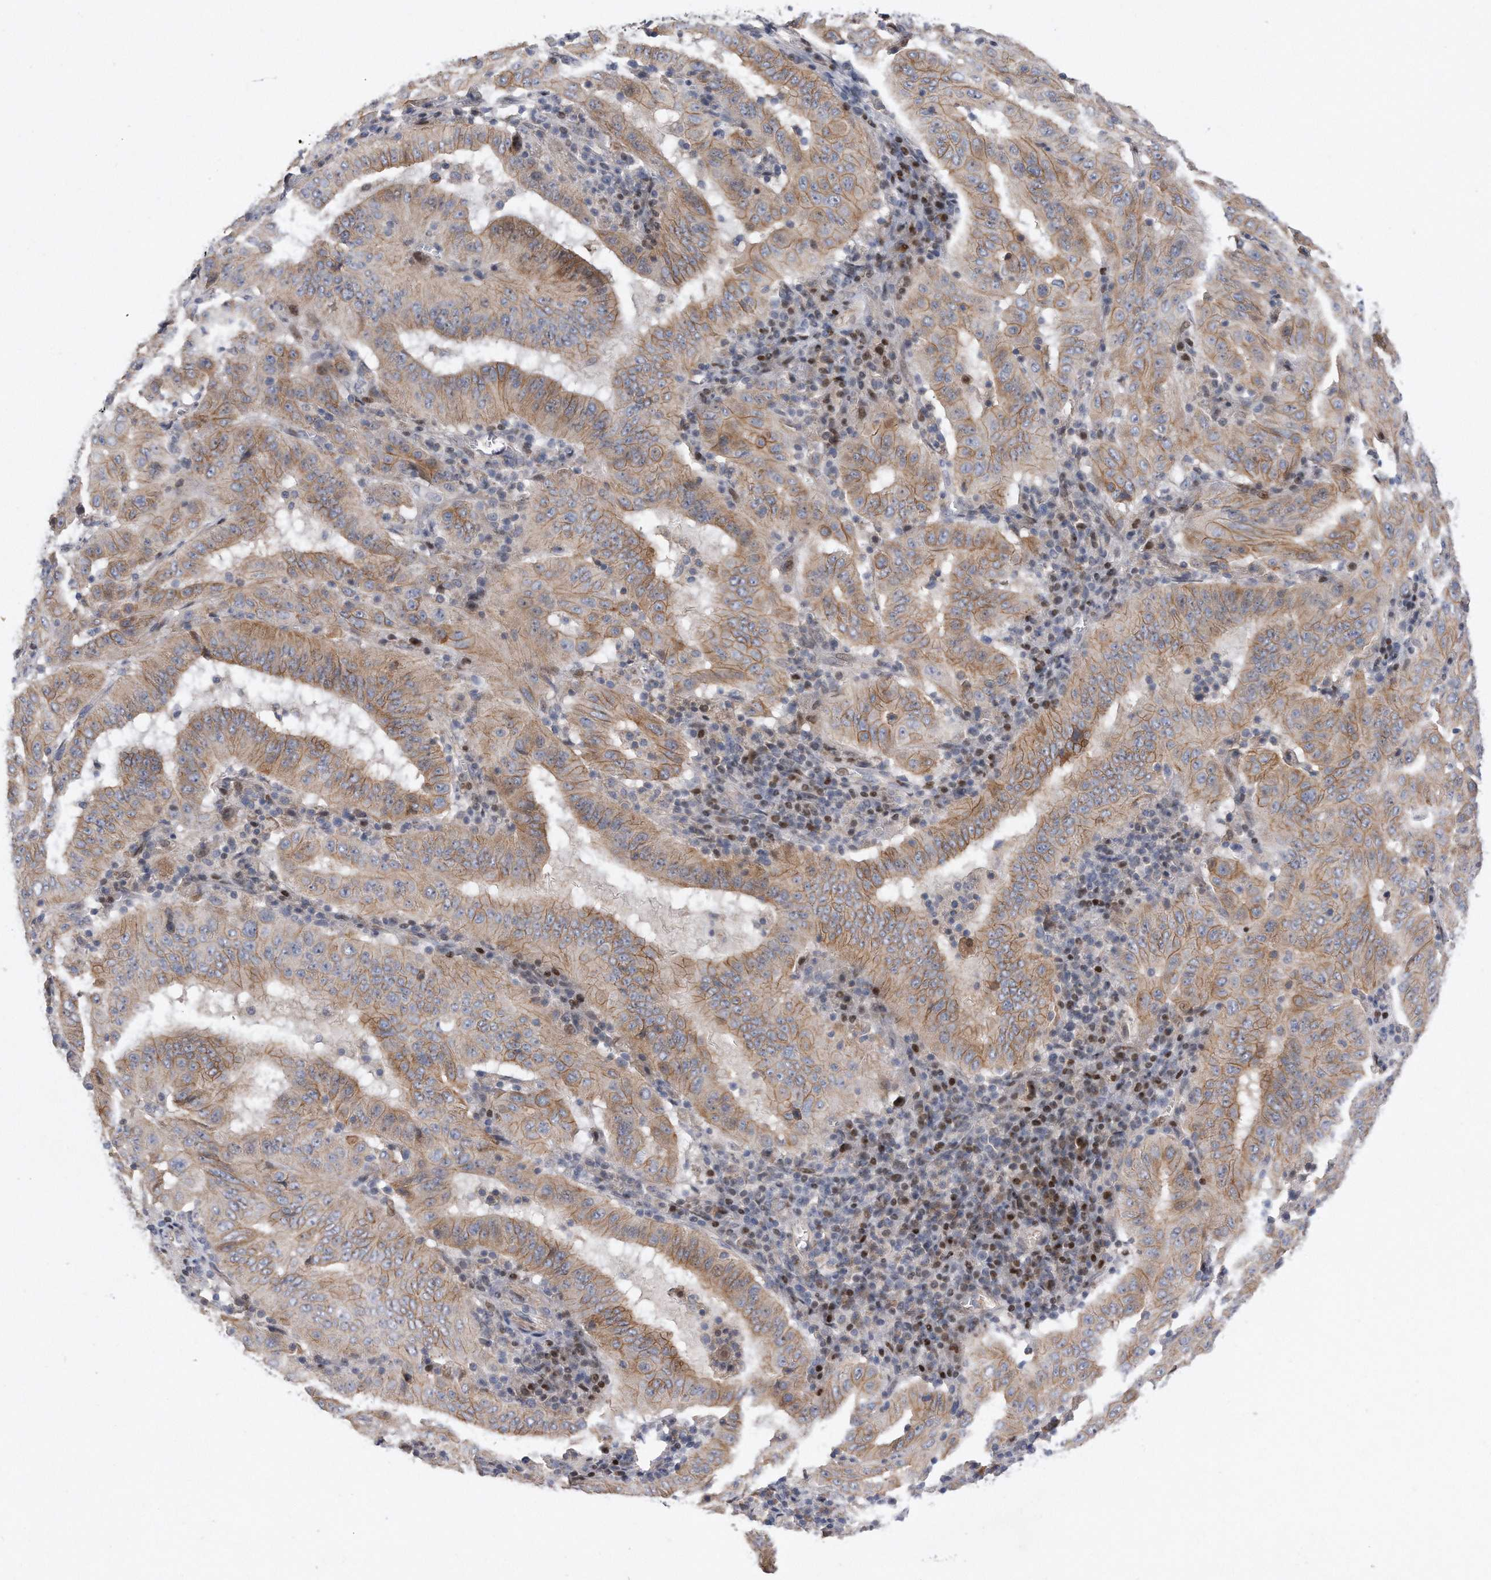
{"staining": {"intensity": "moderate", "quantity": ">75%", "location": "cytoplasmic/membranous"}, "tissue": "pancreatic cancer", "cell_type": "Tumor cells", "image_type": "cancer", "snomed": [{"axis": "morphology", "description": "Adenocarcinoma, NOS"}, {"axis": "topography", "description": "Pancreas"}], "caption": "IHC image of human pancreatic cancer stained for a protein (brown), which demonstrates medium levels of moderate cytoplasmic/membranous expression in approximately >75% of tumor cells.", "gene": "CDH12", "patient": {"sex": "male", "age": 63}}